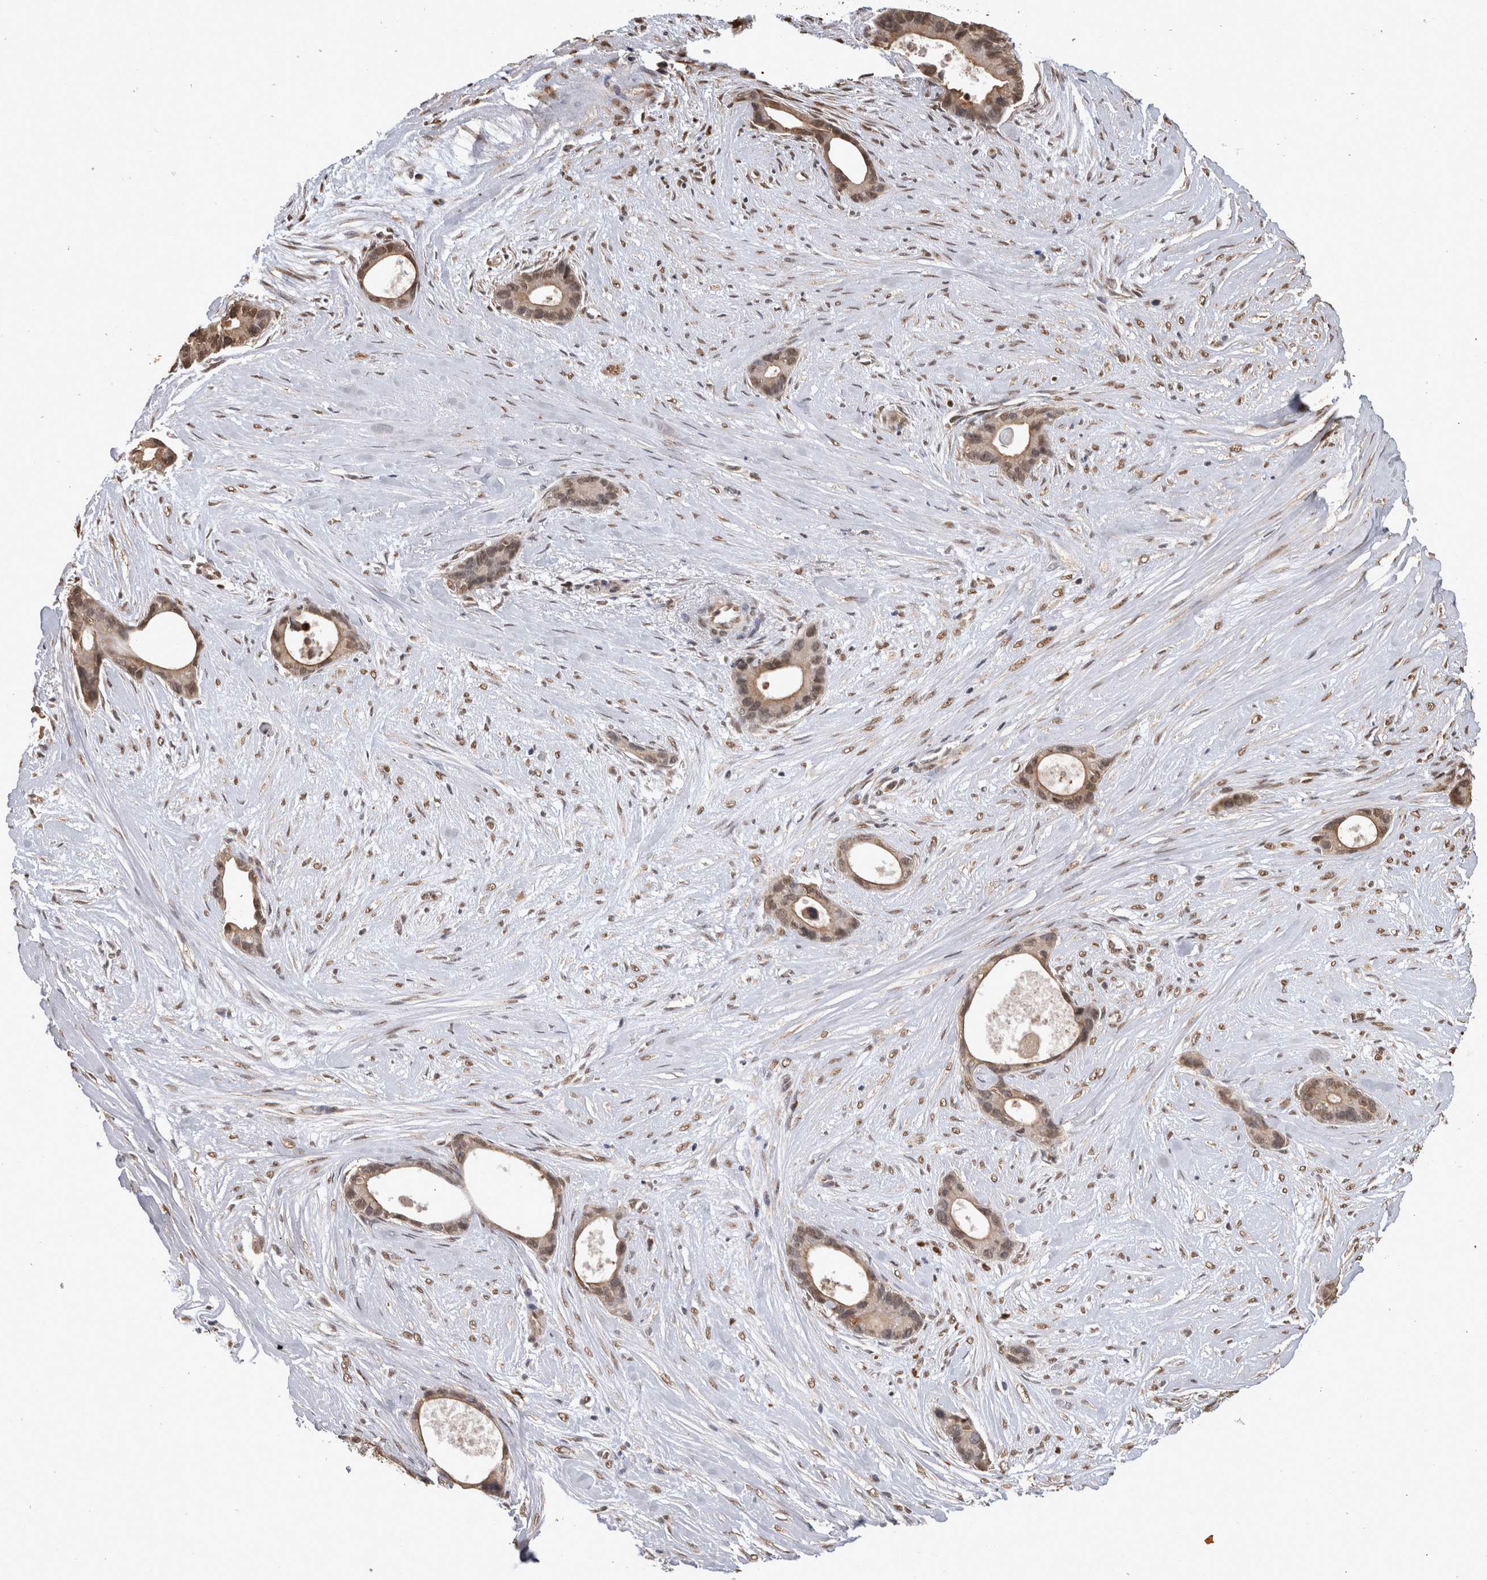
{"staining": {"intensity": "weak", "quantity": ">75%", "location": "cytoplasmic/membranous,nuclear"}, "tissue": "liver cancer", "cell_type": "Tumor cells", "image_type": "cancer", "snomed": [{"axis": "morphology", "description": "Cholangiocarcinoma"}, {"axis": "topography", "description": "Liver"}], "caption": "Liver cancer (cholangiocarcinoma) stained for a protein displays weak cytoplasmic/membranous and nuclear positivity in tumor cells.", "gene": "PAK4", "patient": {"sex": "female", "age": 55}}